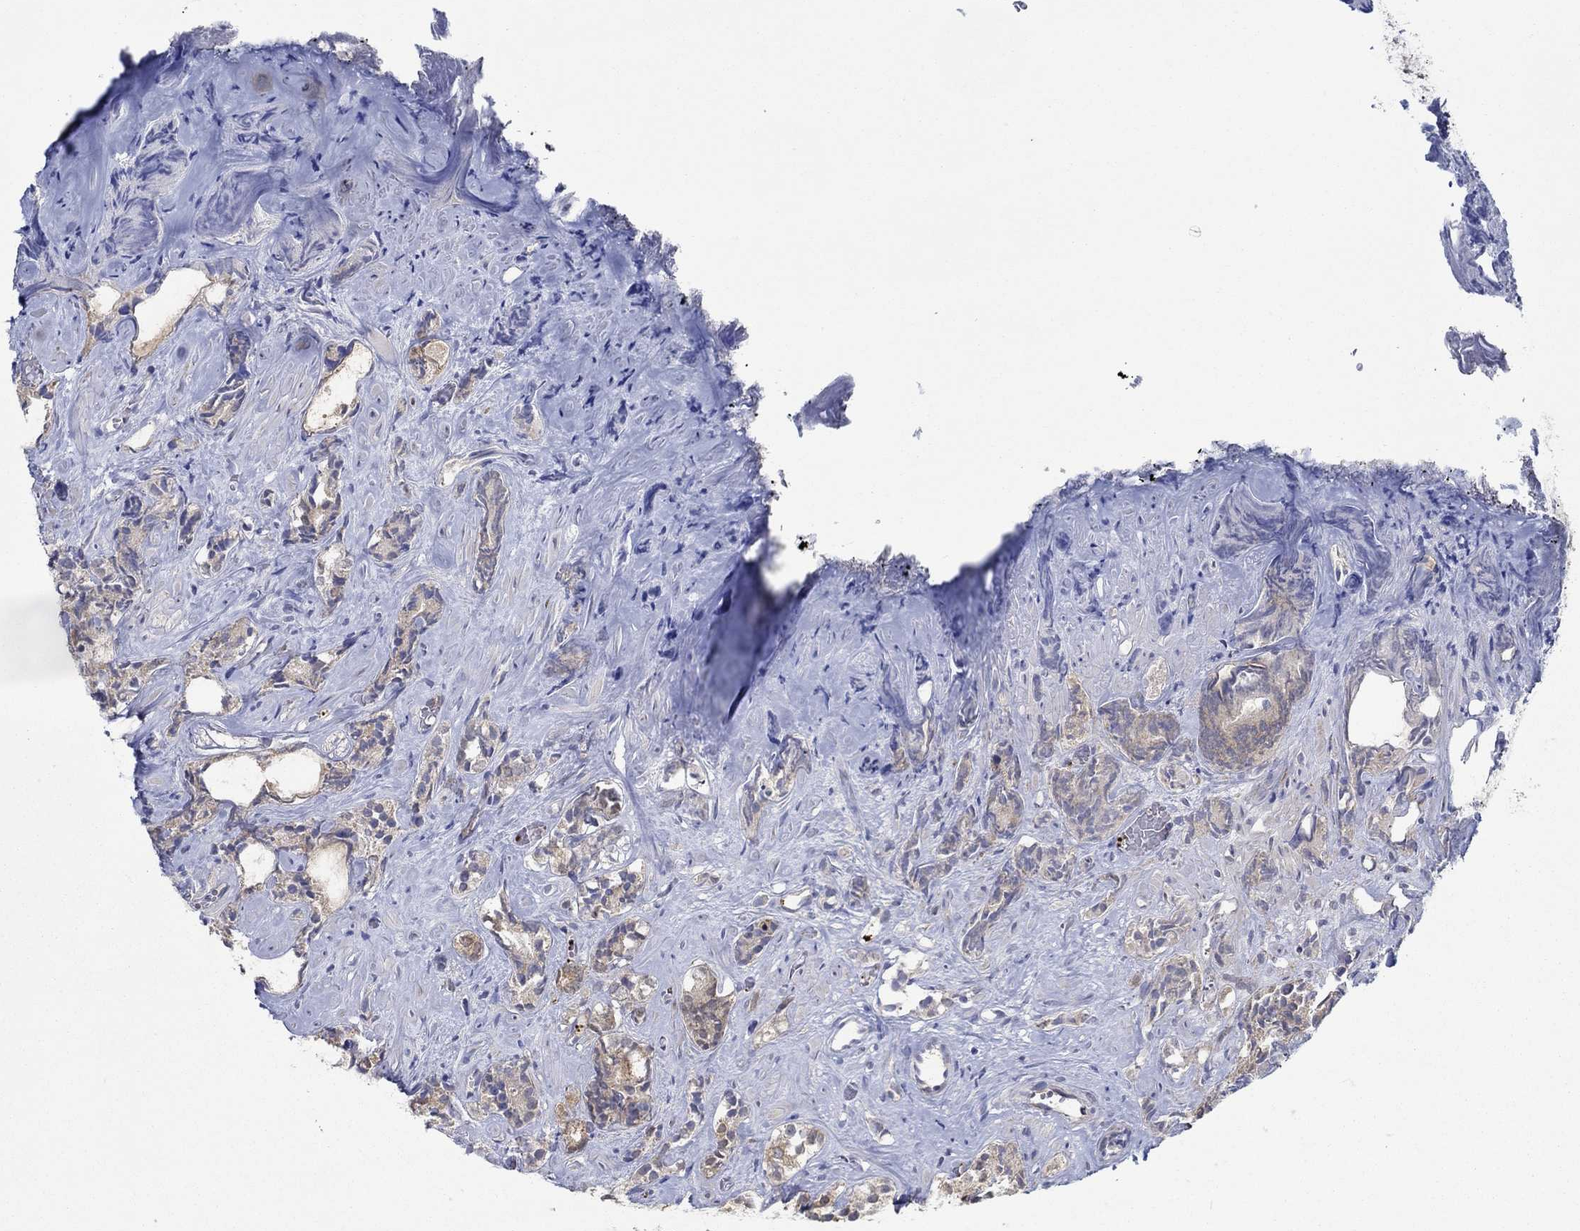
{"staining": {"intensity": "weak", "quantity": "<25%", "location": "cytoplasmic/membranous"}, "tissue": "prostate cancer", "cell_type": "Tumor cells", "image_type": "cancer", "snomed": [{"axis": "morphology", "description": "Adenocarcinoma, High grade"}, {"axis": "topography", "description": "Prostate"}], "caption": "DAB (3,3'-diaminobenzidine) immunohistochemical staining of human prostate cancer (high-grade adenocarcinoma) reveals no significant expression in tumor cells. (Brightfield microscopy of DAB (3,3'-diaminobenzidine) immunohistochemistry (IHC) at high magnification).", "gene": "SLC27A3", "patient": {"sex": "male", "age": 90}}